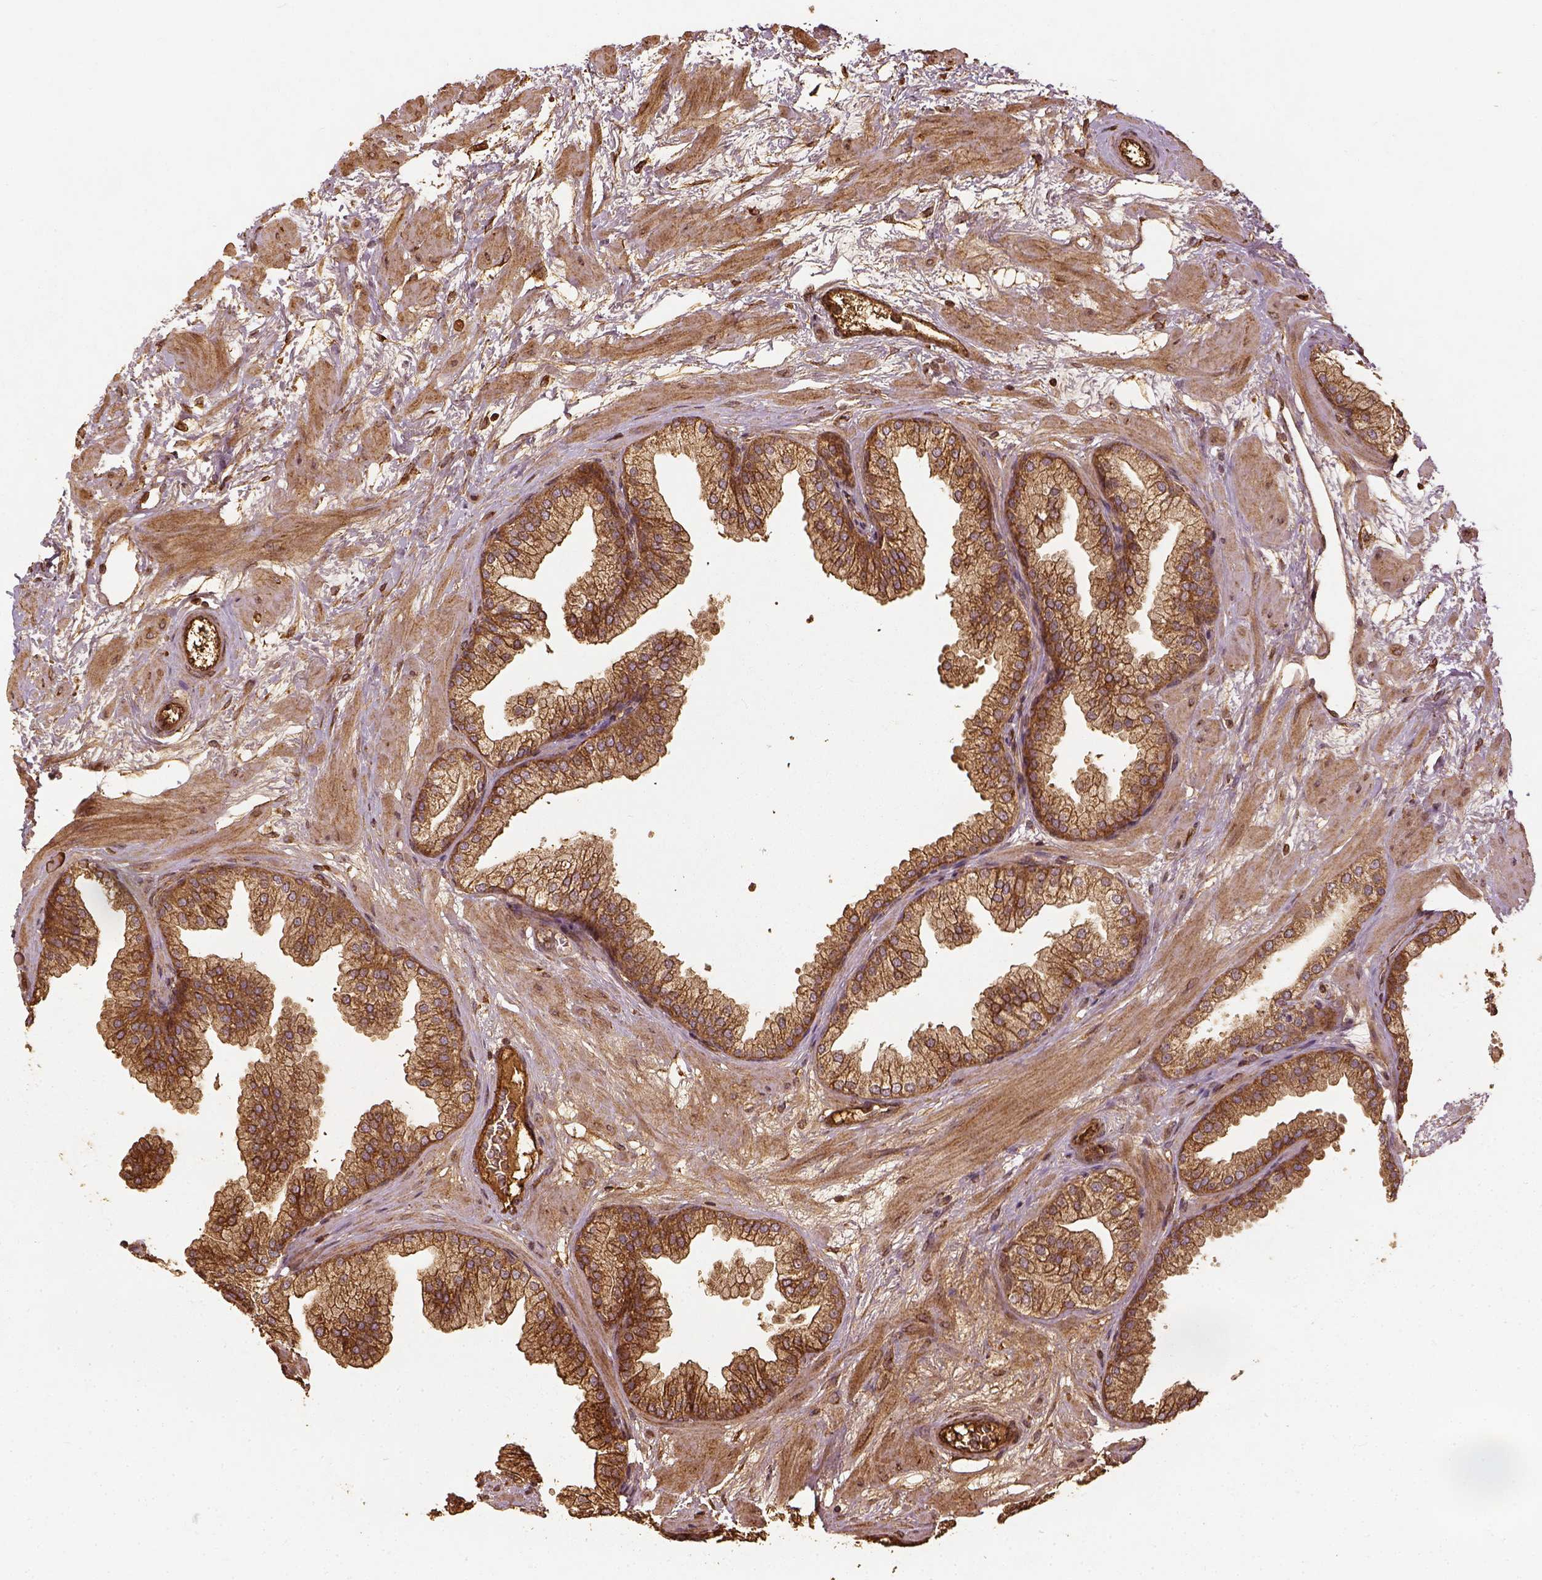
{"staining": {"intensity": "moderate", "quantity": ">75%", "location": "cytoplasmic/membranous"}, "tissue": "prostate", "cell_type": "Glandular cells", "image_type": "normal", "snomed": [{"axis": "morphology", "description": "Normal tissue, NOS"}, {"axis": "topography", "description": "Prostate"}], "caption": "Immunohistochemical staining of unremarkable prostate shows >75% levels of moderate cytoplasmic/membranous protein positivity in approximately >75% of glandular cells.", "gene": "VEGFA", "patient": {"sex": "male", "age": 37}}